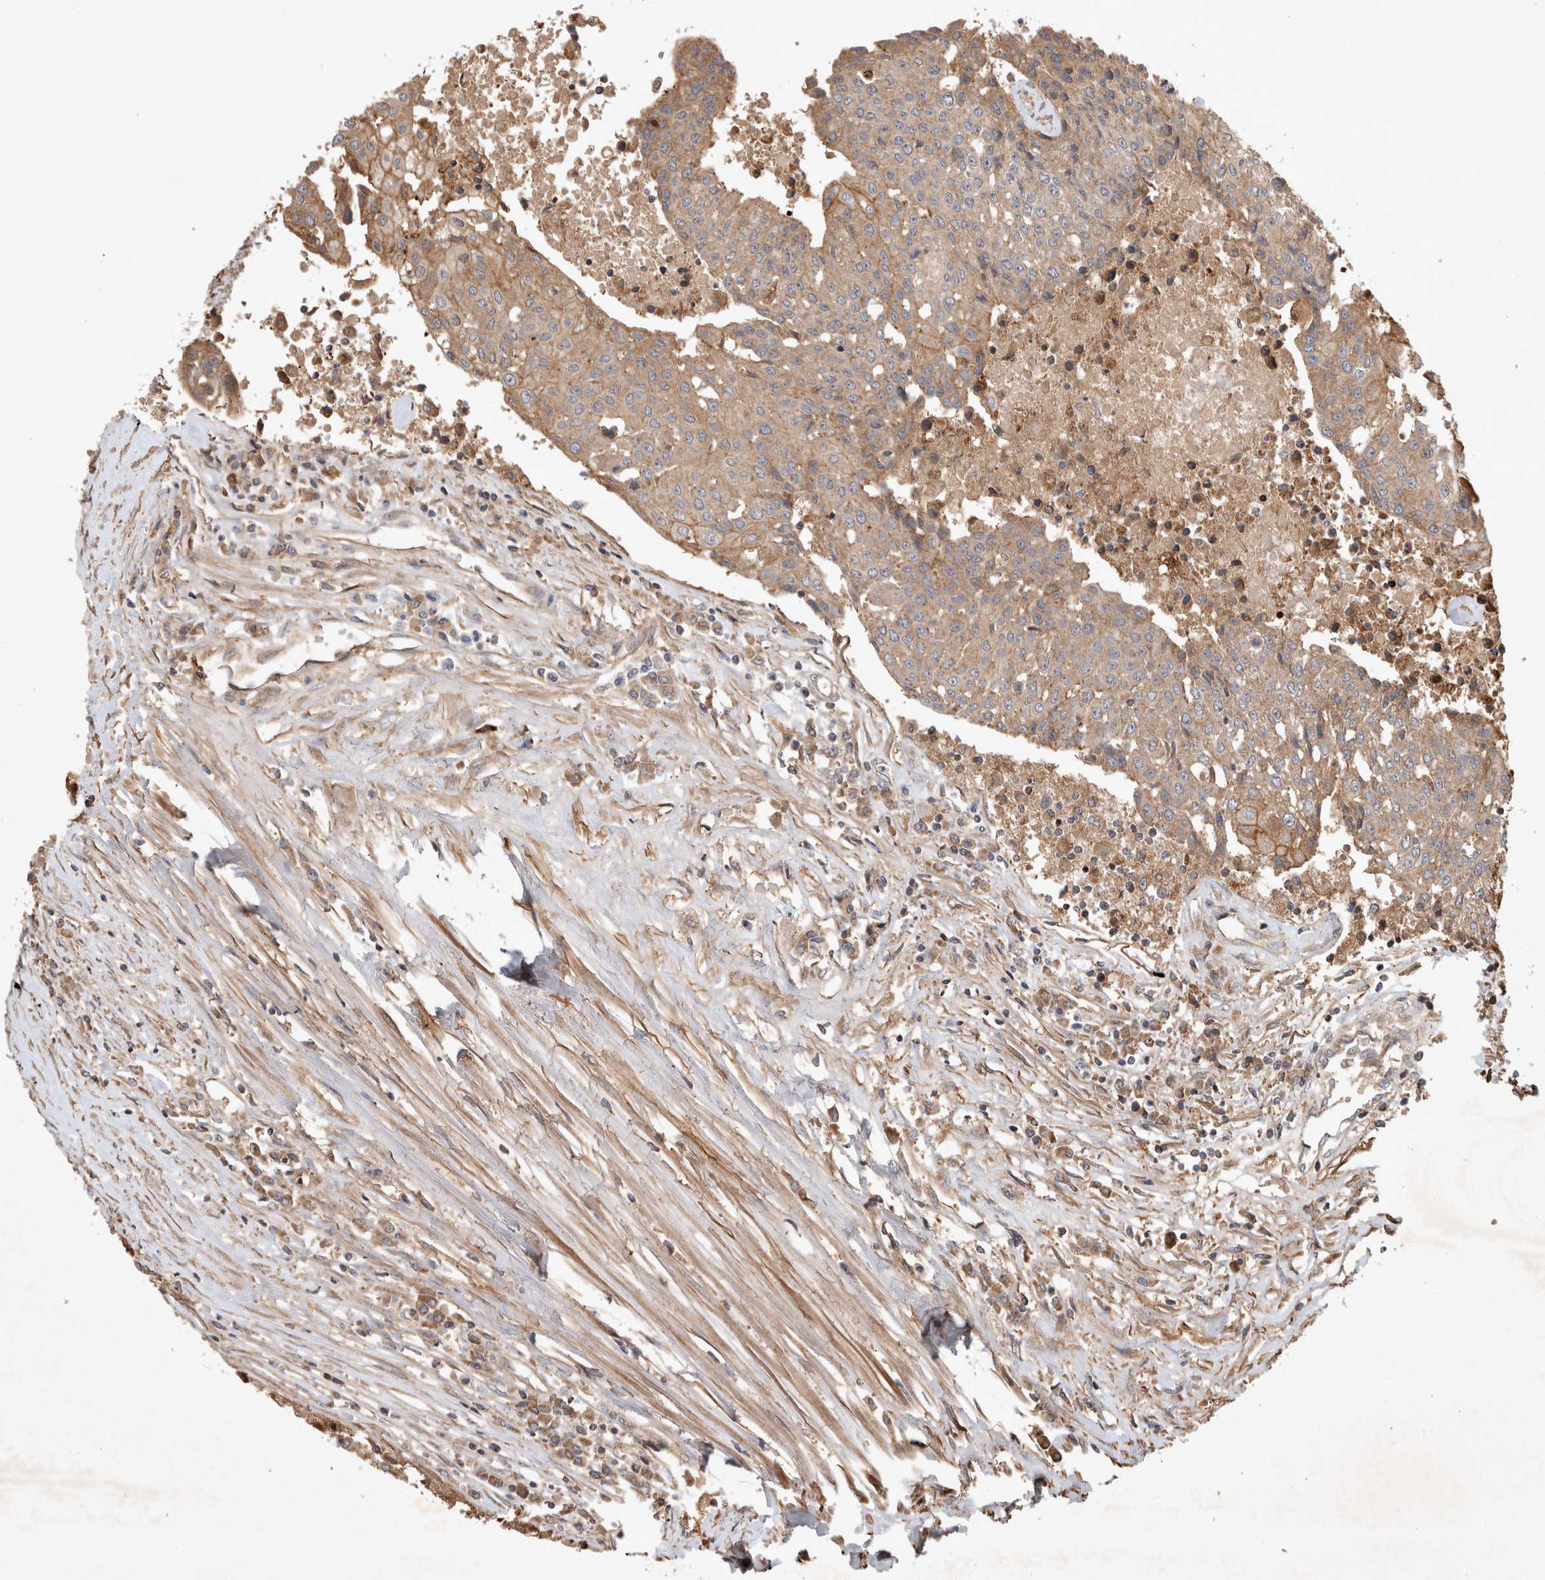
{"staining": {"intensity": "moderate", "quantity": "25%-75%", "location": "cytoplasmic/membranous"}, "tissue": "urothelial cancer", "cell_type": "Tumor cells", "image_type": "cancer", "snomed": [{"axis": "morphology", "description": "Urothelial carcinoma, High grade"}, {"axis": "topography", "description": "Urinary bladder"}], "caption": "Immunohistochemistry micrograph of neoplastic tissue: urothelial cancer stained using immunohistochemistry (IHC) demonstrates medium levels of moderate protein expression localized specifically in the cytoplasmic/membranous of tumor cells, appearing as a cytoplasmic/membranous brown color.", "gene": "SERAC1", "patient": {"sex": "female", "age": 85}}